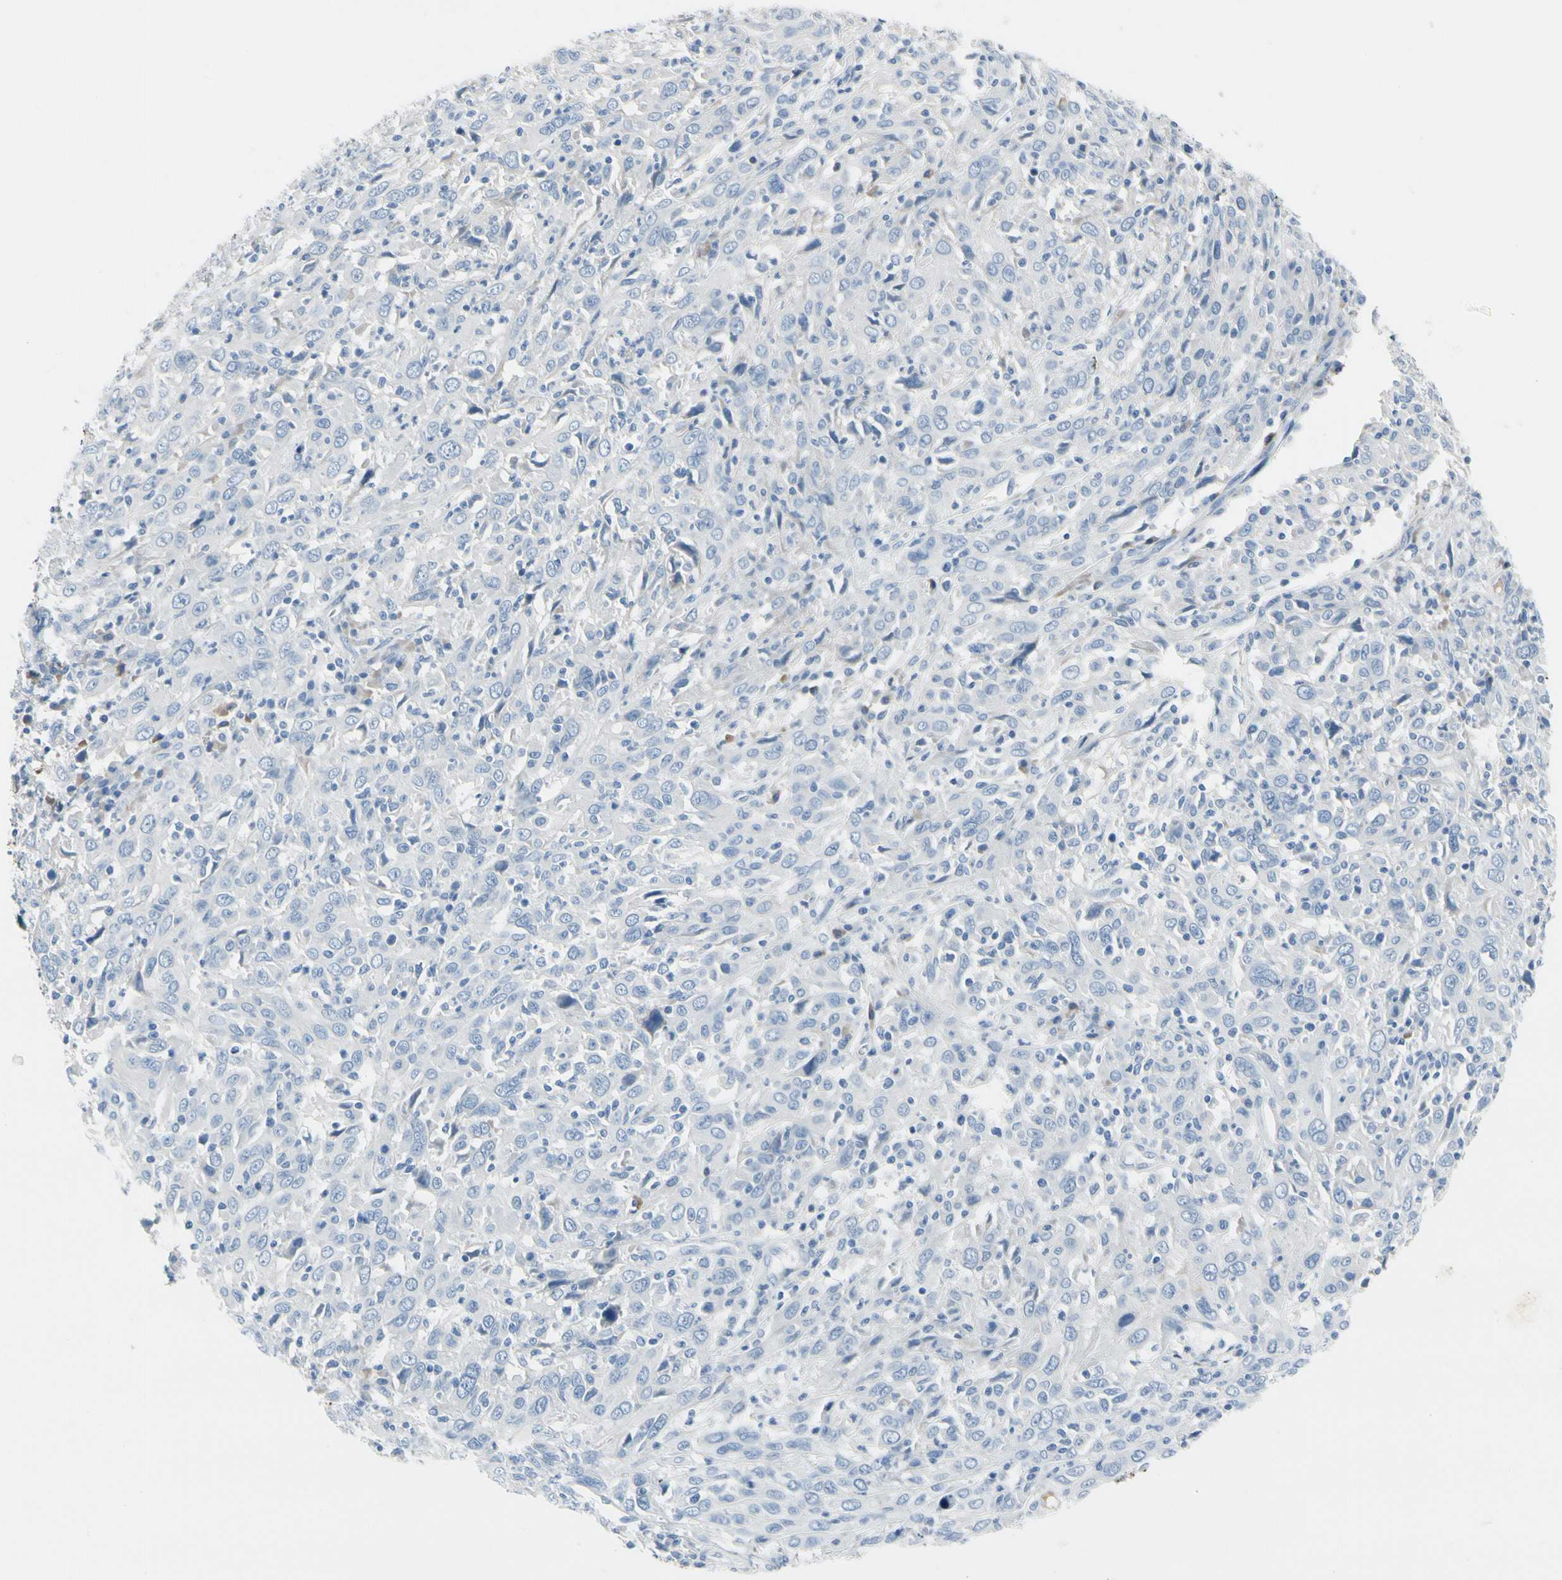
{"staining": {"intensity": "negative", "quantity": "none", "location": "none"}, "tissue": "cervical cancer", "cell_type": "Tumor cells", "image_type": "cancer", "snomed": [{"axis": "morphology", "description": "Squamous cell carcinoma, NOS"}, {"axis": "topography", "description": "Cervix"}], "caption": "An immunohistochemistry (IHC) photomicrograph of cervical cancer (squamous cell carcinoma) is shown. There is no staining in tumor cells of cervical cancer (squamous cell carcinoma).", "gene": "MUC5B", "patient": {"sex": "female", "age": 46}}